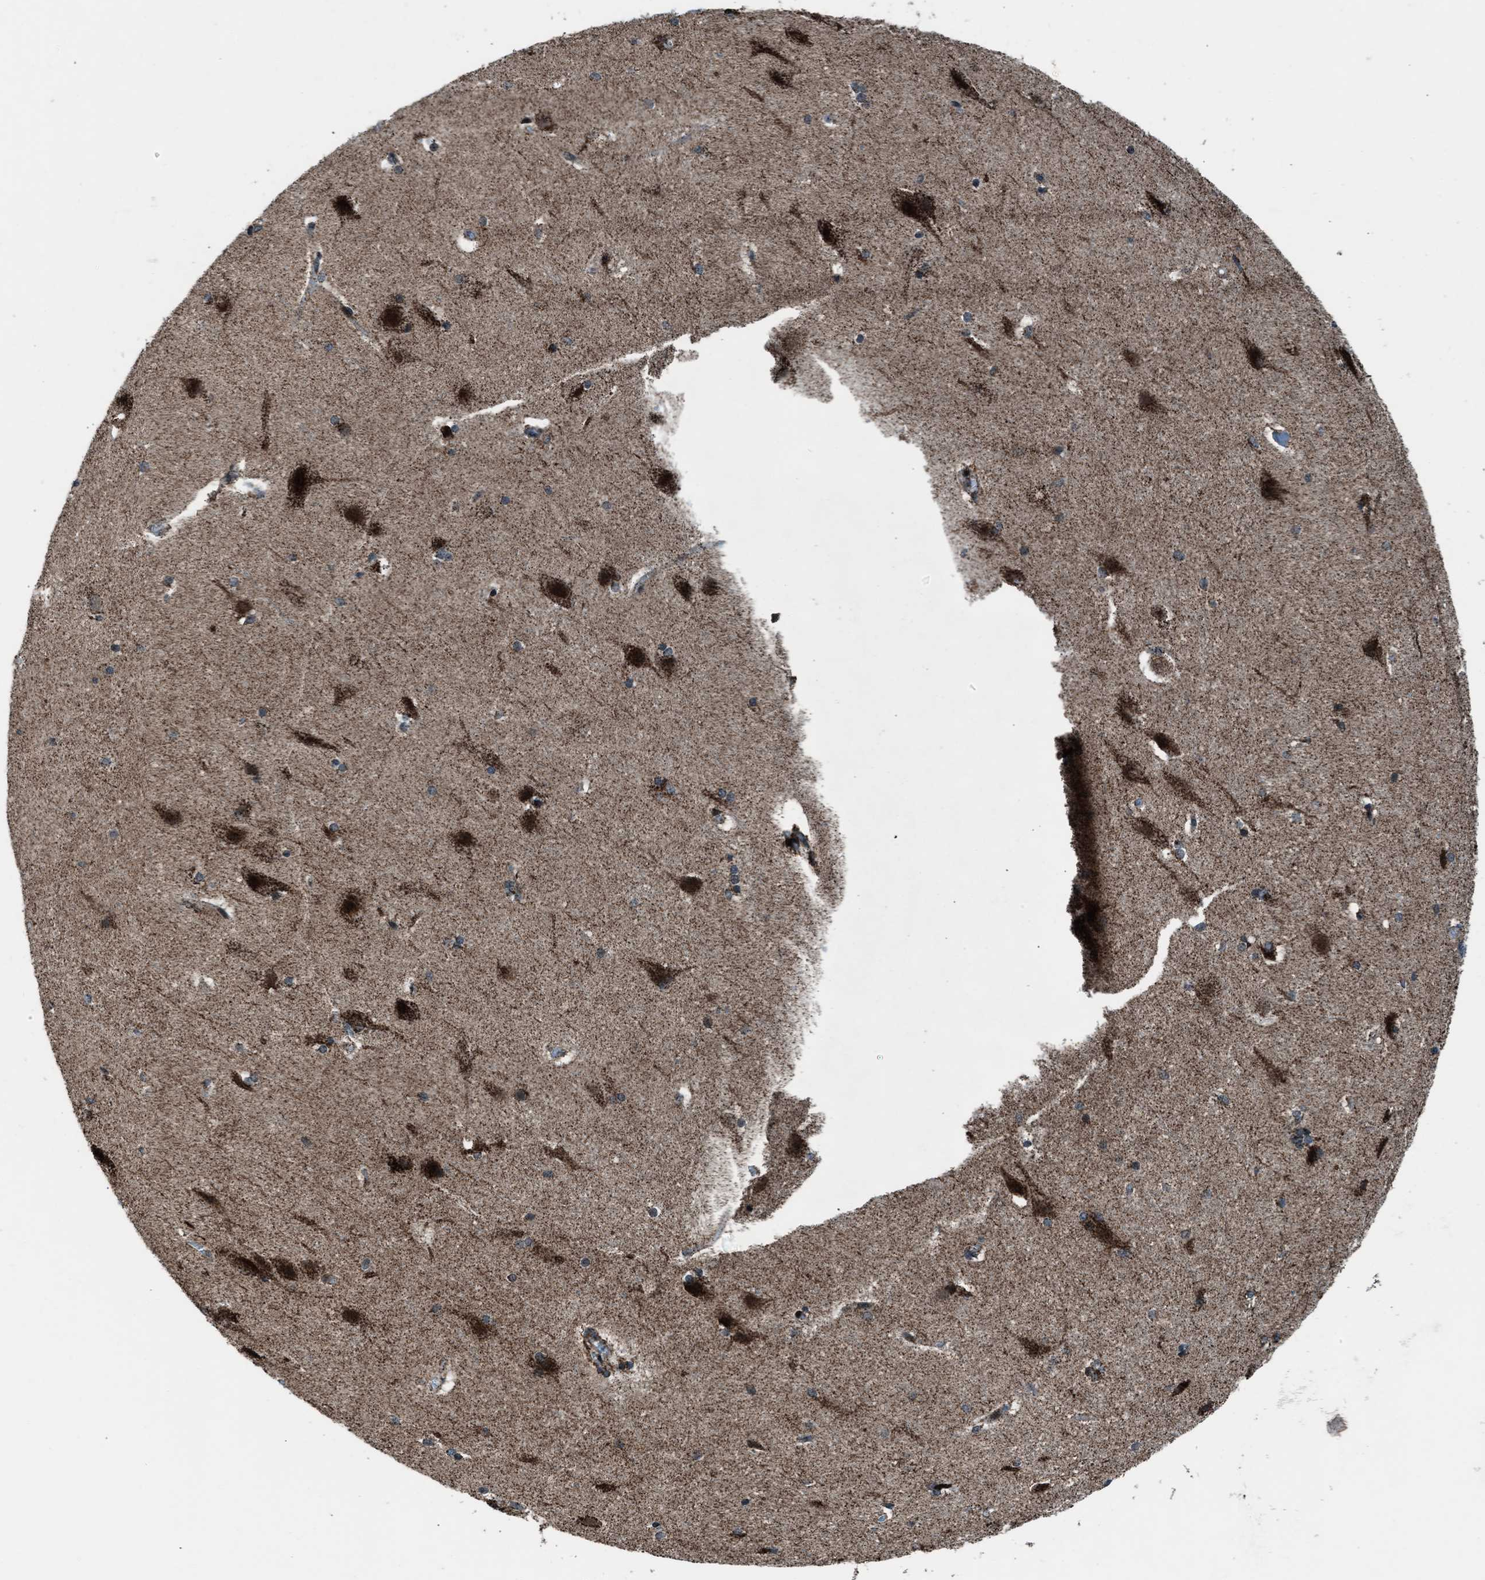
{"staining": {"intensity": "weak", "quantity": ">75%", "location": "cytoplasmic/membranous"}, "tissue": "cerebral cortex", "cell_type": "Endothelial cells", "image_type": "normal", "snomed": [{"axis": "morphology", "description": "Normal tissue, NOS"}, {"axis": "topography", "description": "Cerebral cortex"}, {"axis": "topography", "description": "Hippocampus"}], "caption": "IHC histopathology image of normal cerebral cortex: cerebral cortex stained using IHC displays low levels of weak protein expression localized specifically in the cytoplasmic/membranous of endothelial cells, appearing as a cytoplasmic/membranous brown color.", "gene": "MORC3", "patient": {"sex": "female", "age": 19}}